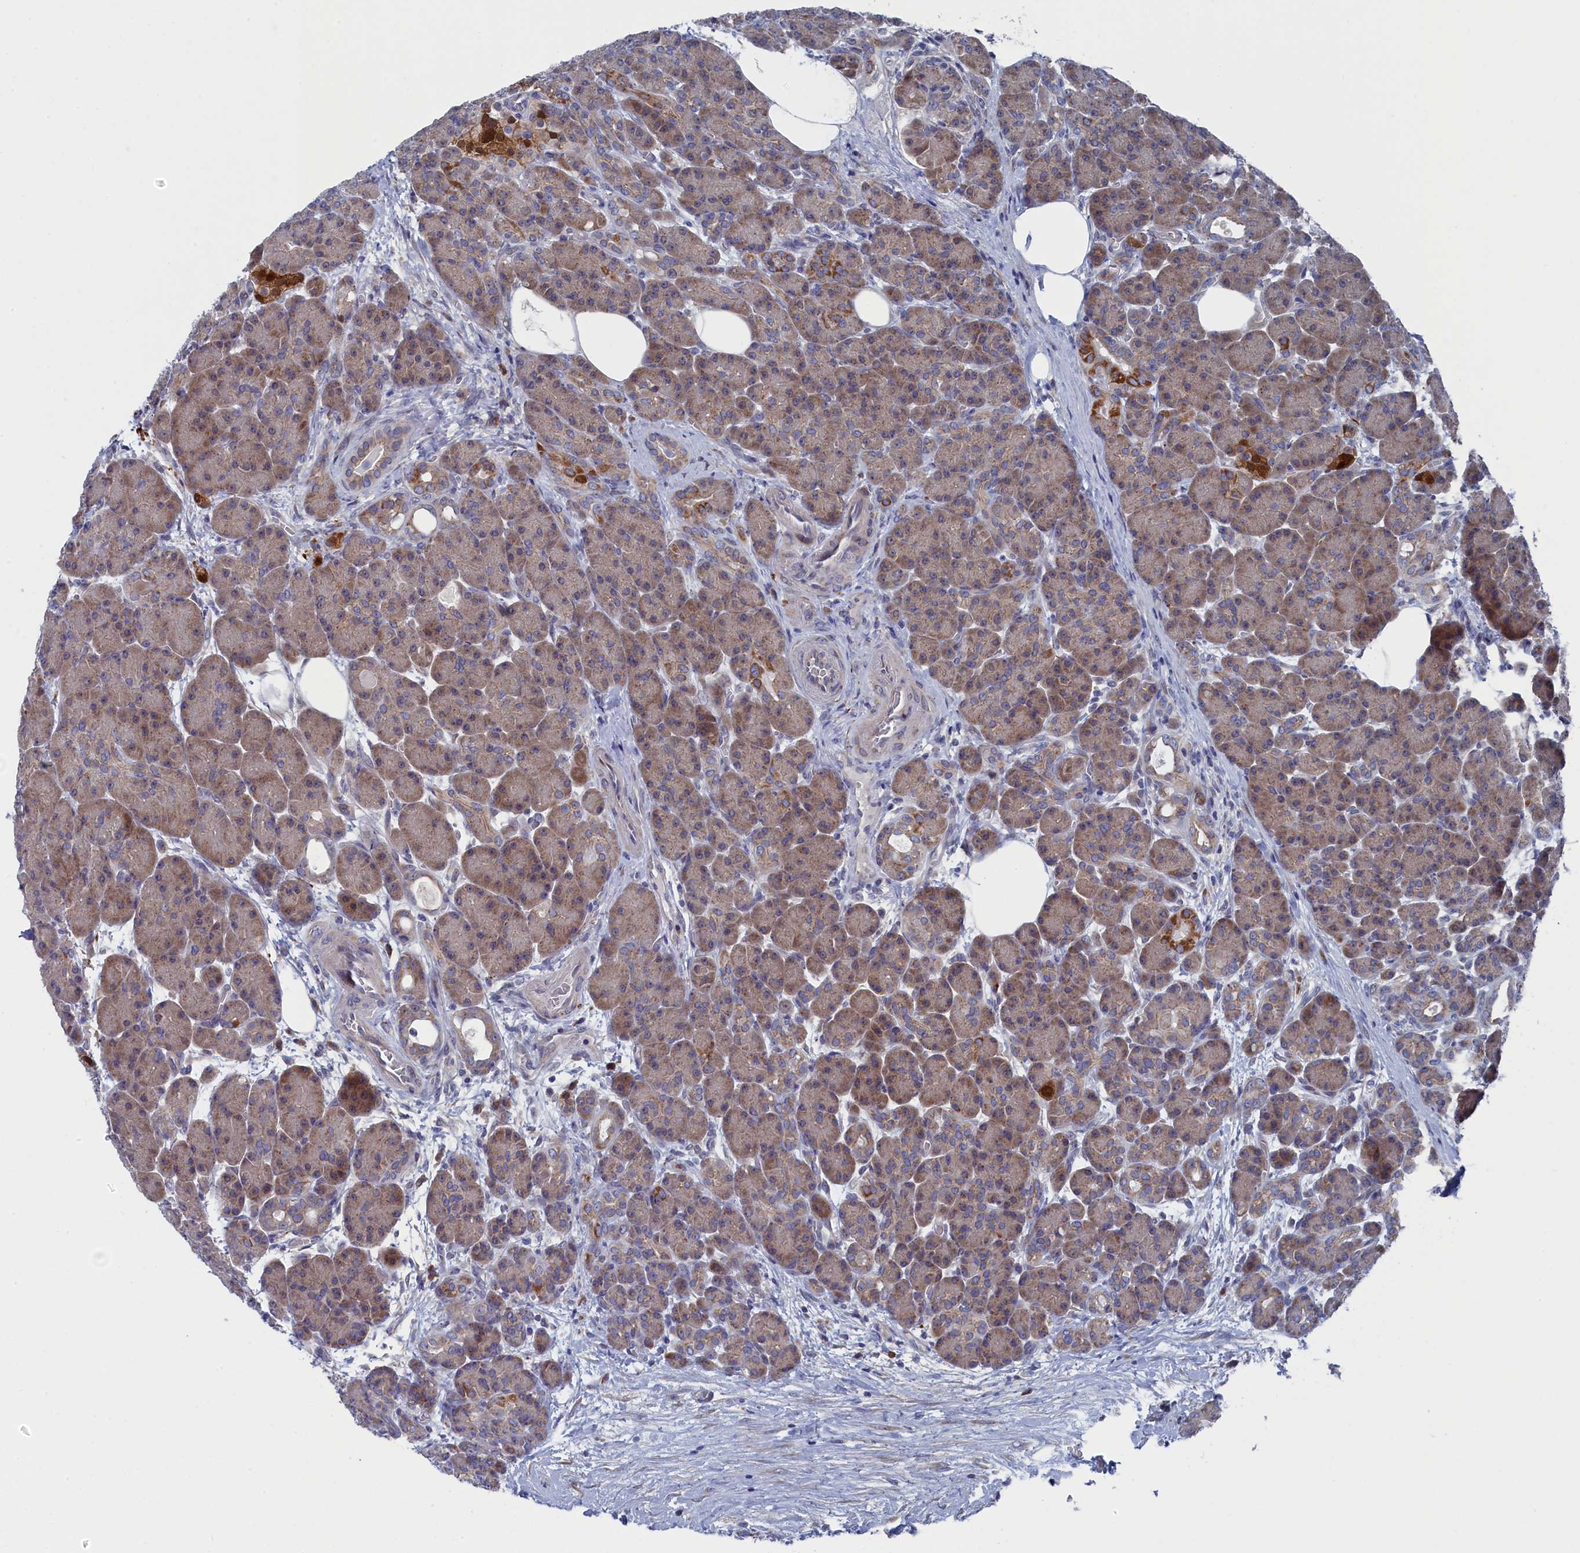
{"staining": {"intensity": "moderate", "quantity": "25%-75%", "location": "cytoplasmic/membranous"}, "tissue": "pancreas", "cell_type": "Exocrine glandular cells", "image_type": "normal", "snomed": [{"axis": "morphology", "description": "Normal tissue, NOS"}, {"axis": "topography", "description": "Pancreas"}], "caption": "Moderate cytoplasmic/membranous expression is appreciated in about 25%-75% of exocrine glandular cells in unremarkable pancreas.", "gene": "TMEM161A", "patient": {"sex": "male", "age": 63}}